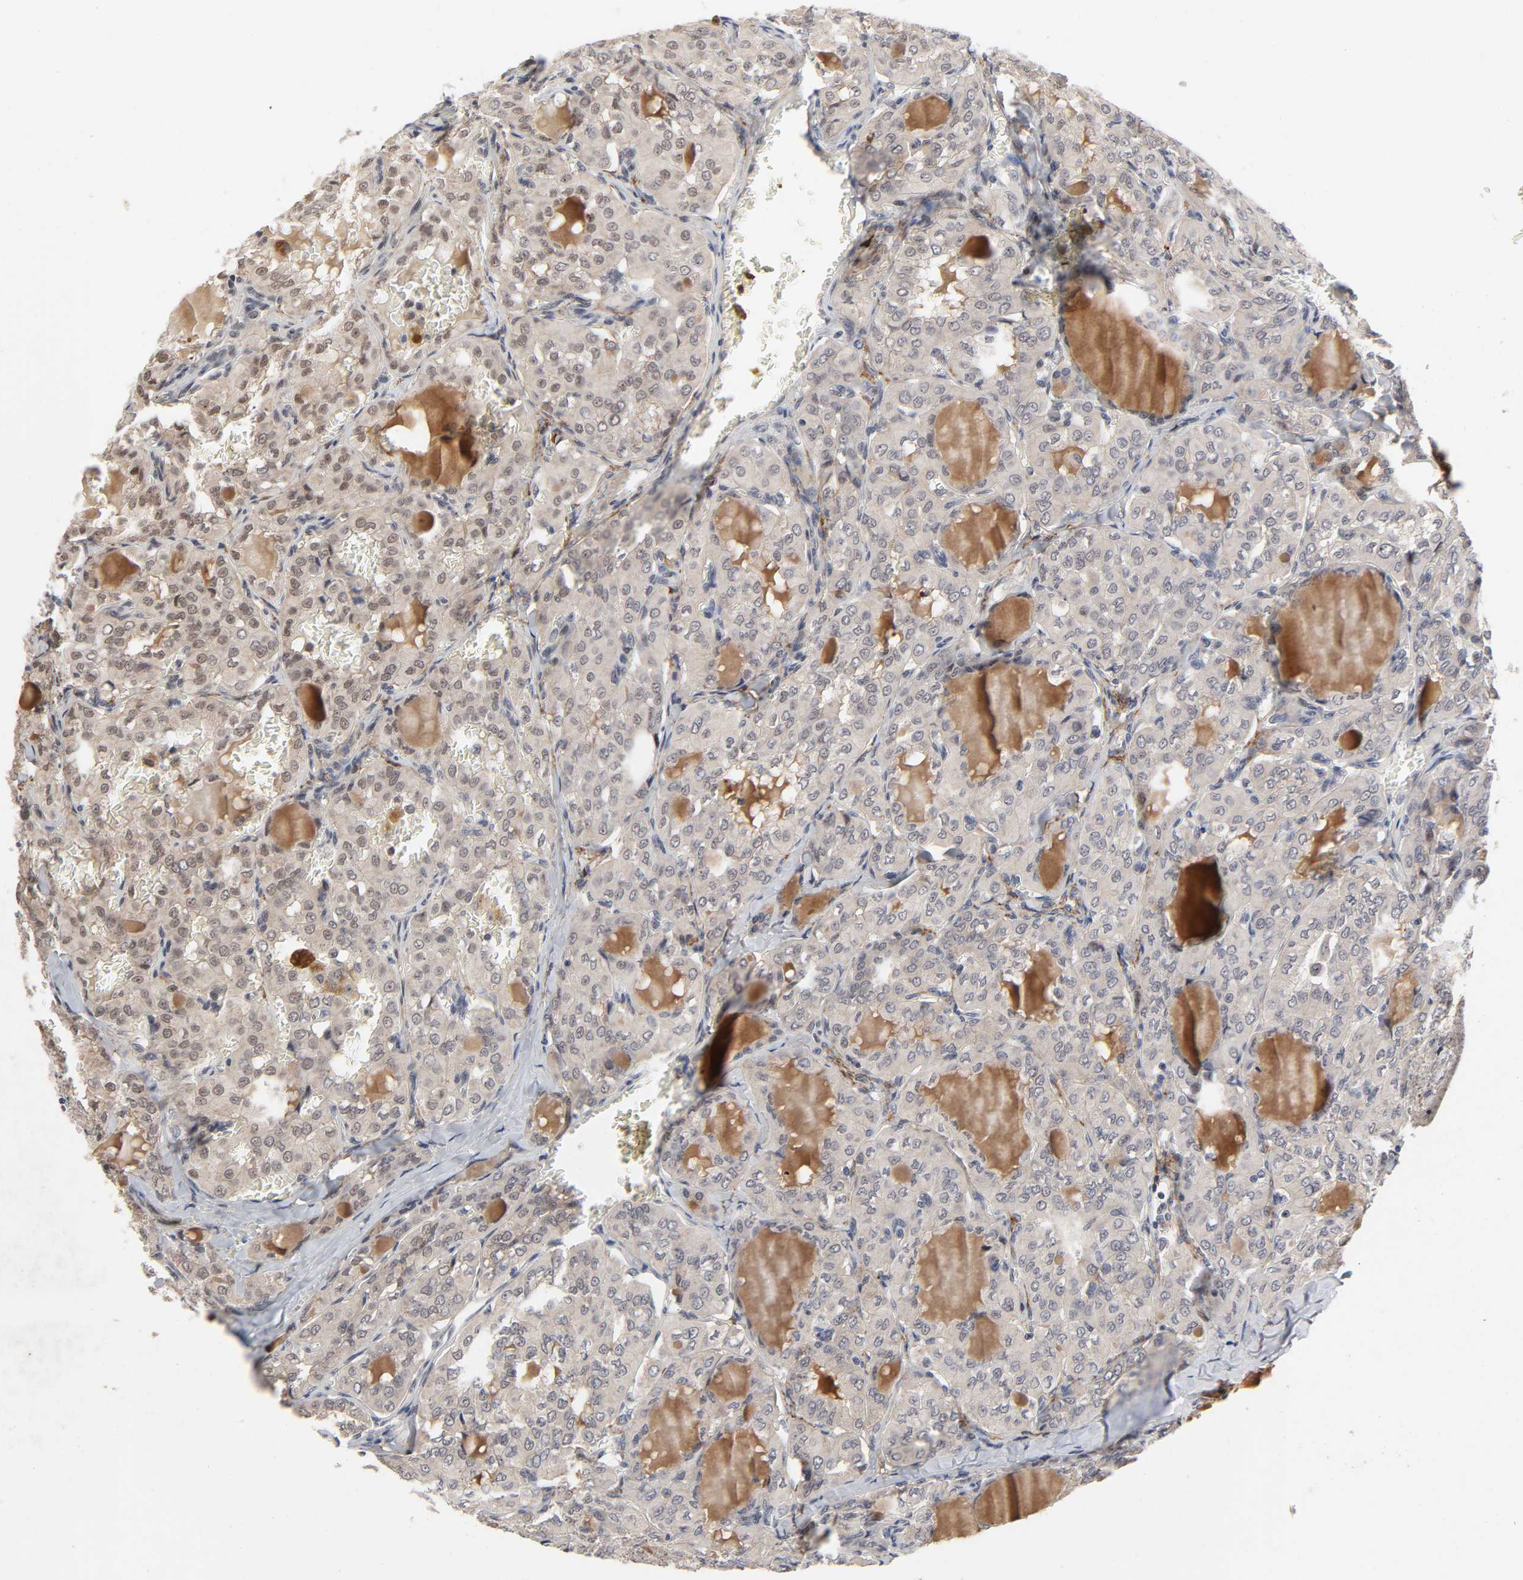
{"staining": {"intensity": "negative", "quantity": "none", "location": "none"}, "tissue": "thyroid cancer", "cell_type": "Tumor cells", "image_type": "cancer", "snomed": [{"axis": "morphology", "description": "Papillary adenocarcinoma, NOS"}, {"axis": "topography", "description": "Thyroid gland"}], "caption": "Tumor cells show no significant staining in thyroid papillary adenocarcinoma.", "gene": "ZKSCAN8", "patient": {"sex": "male", "age": 20}}